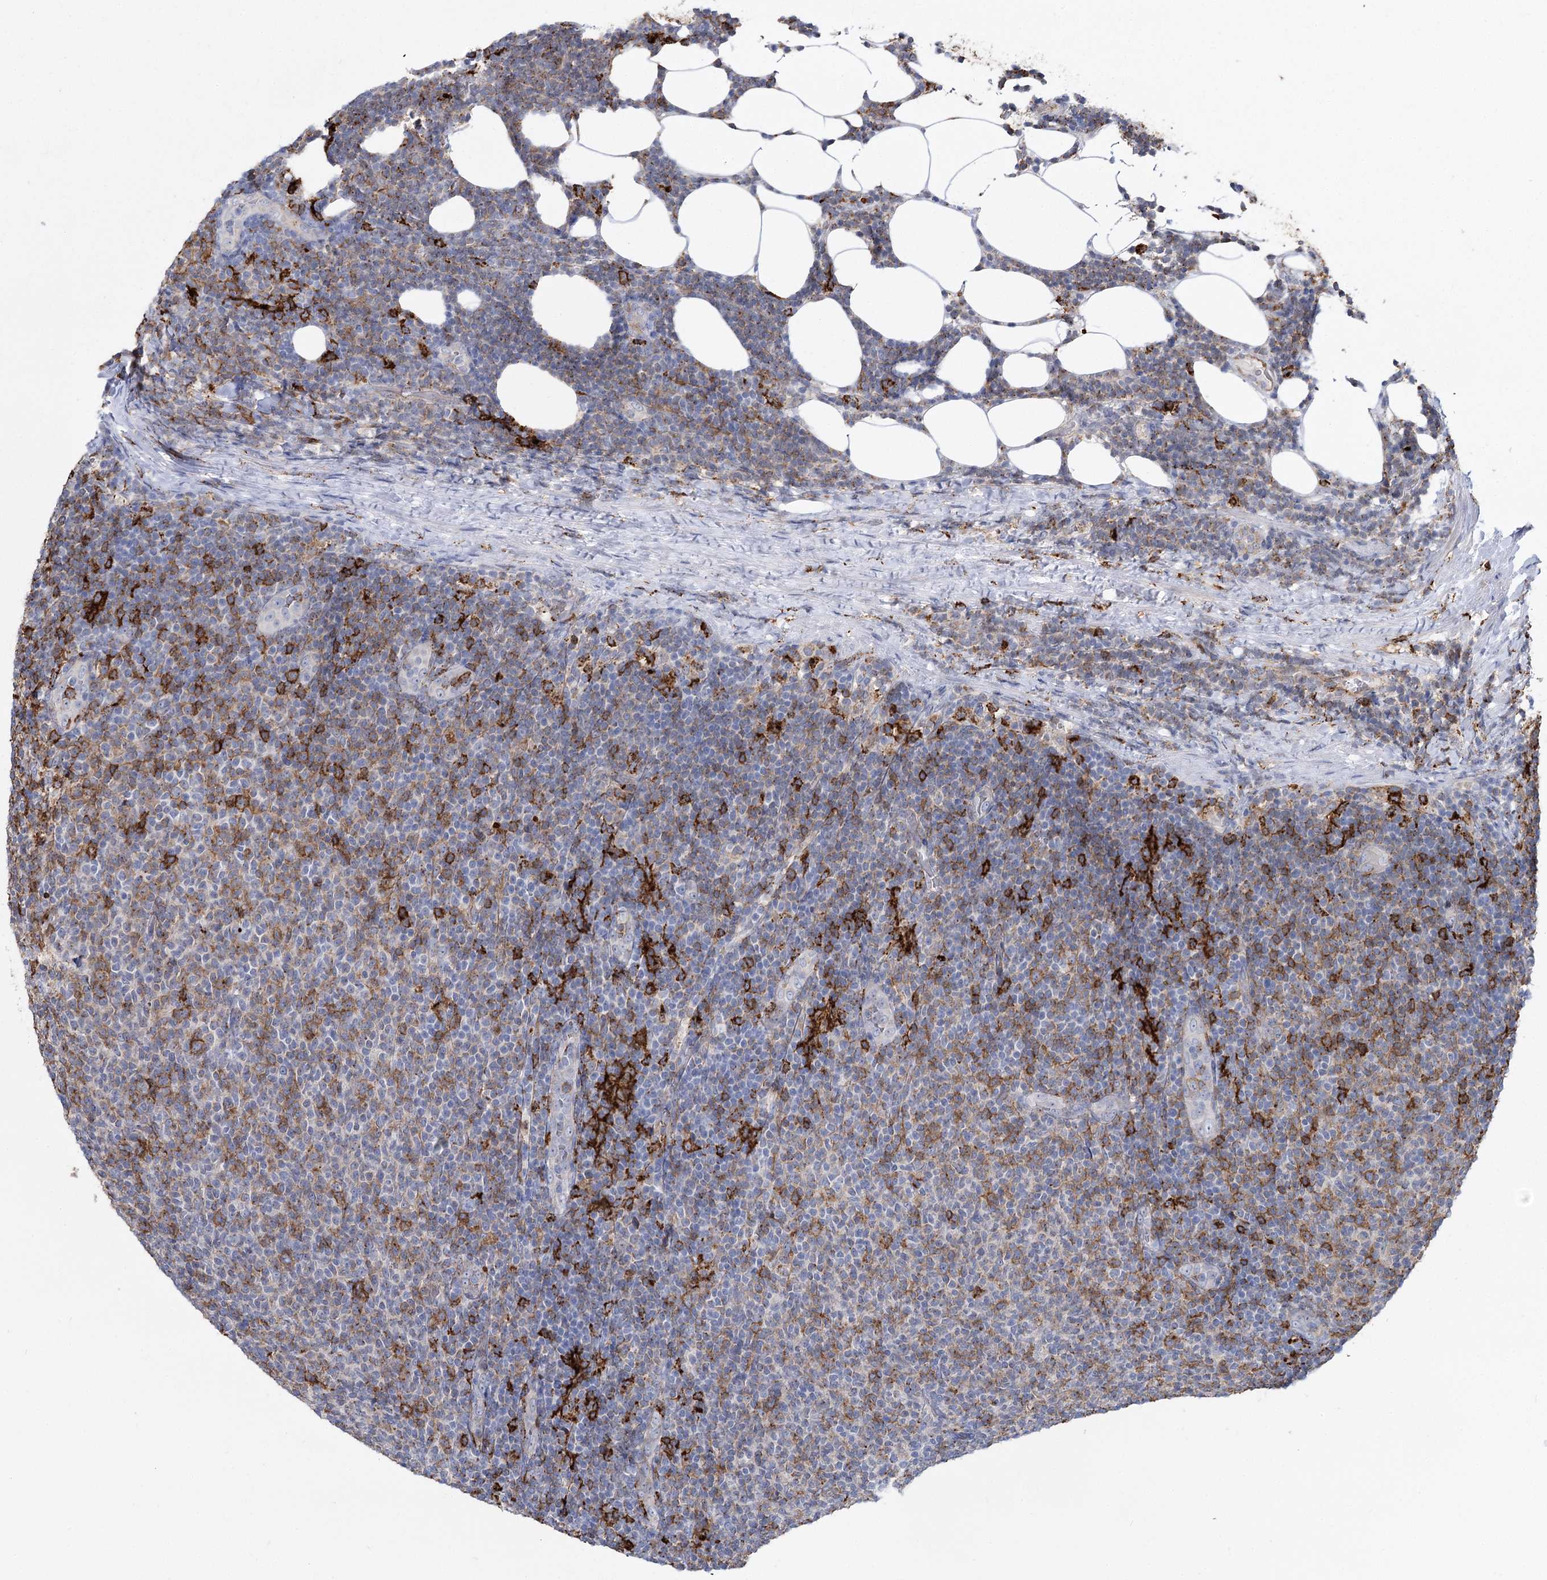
{"staining": {"intensity": "negative", "quantity": "none", "location": "none"}, "tissue": "lymphoma", "cell_type": "Tumor cells", "image_type": "cancer", "snomed": [{"axis": "morphology", "description": "Malignant lymphoma, non-Hodgkin's type, Low grade"}, {"axis": "topography", "description": "Lymph node"}], "caption": "Immunohistochemical staining of malignant lymphoma, non-Hodgkin's type (low-grade) shows no significant positivity in tumor cells.", "gene": "PIWIL4", "patient": {"sex": "male", "age": 66}}